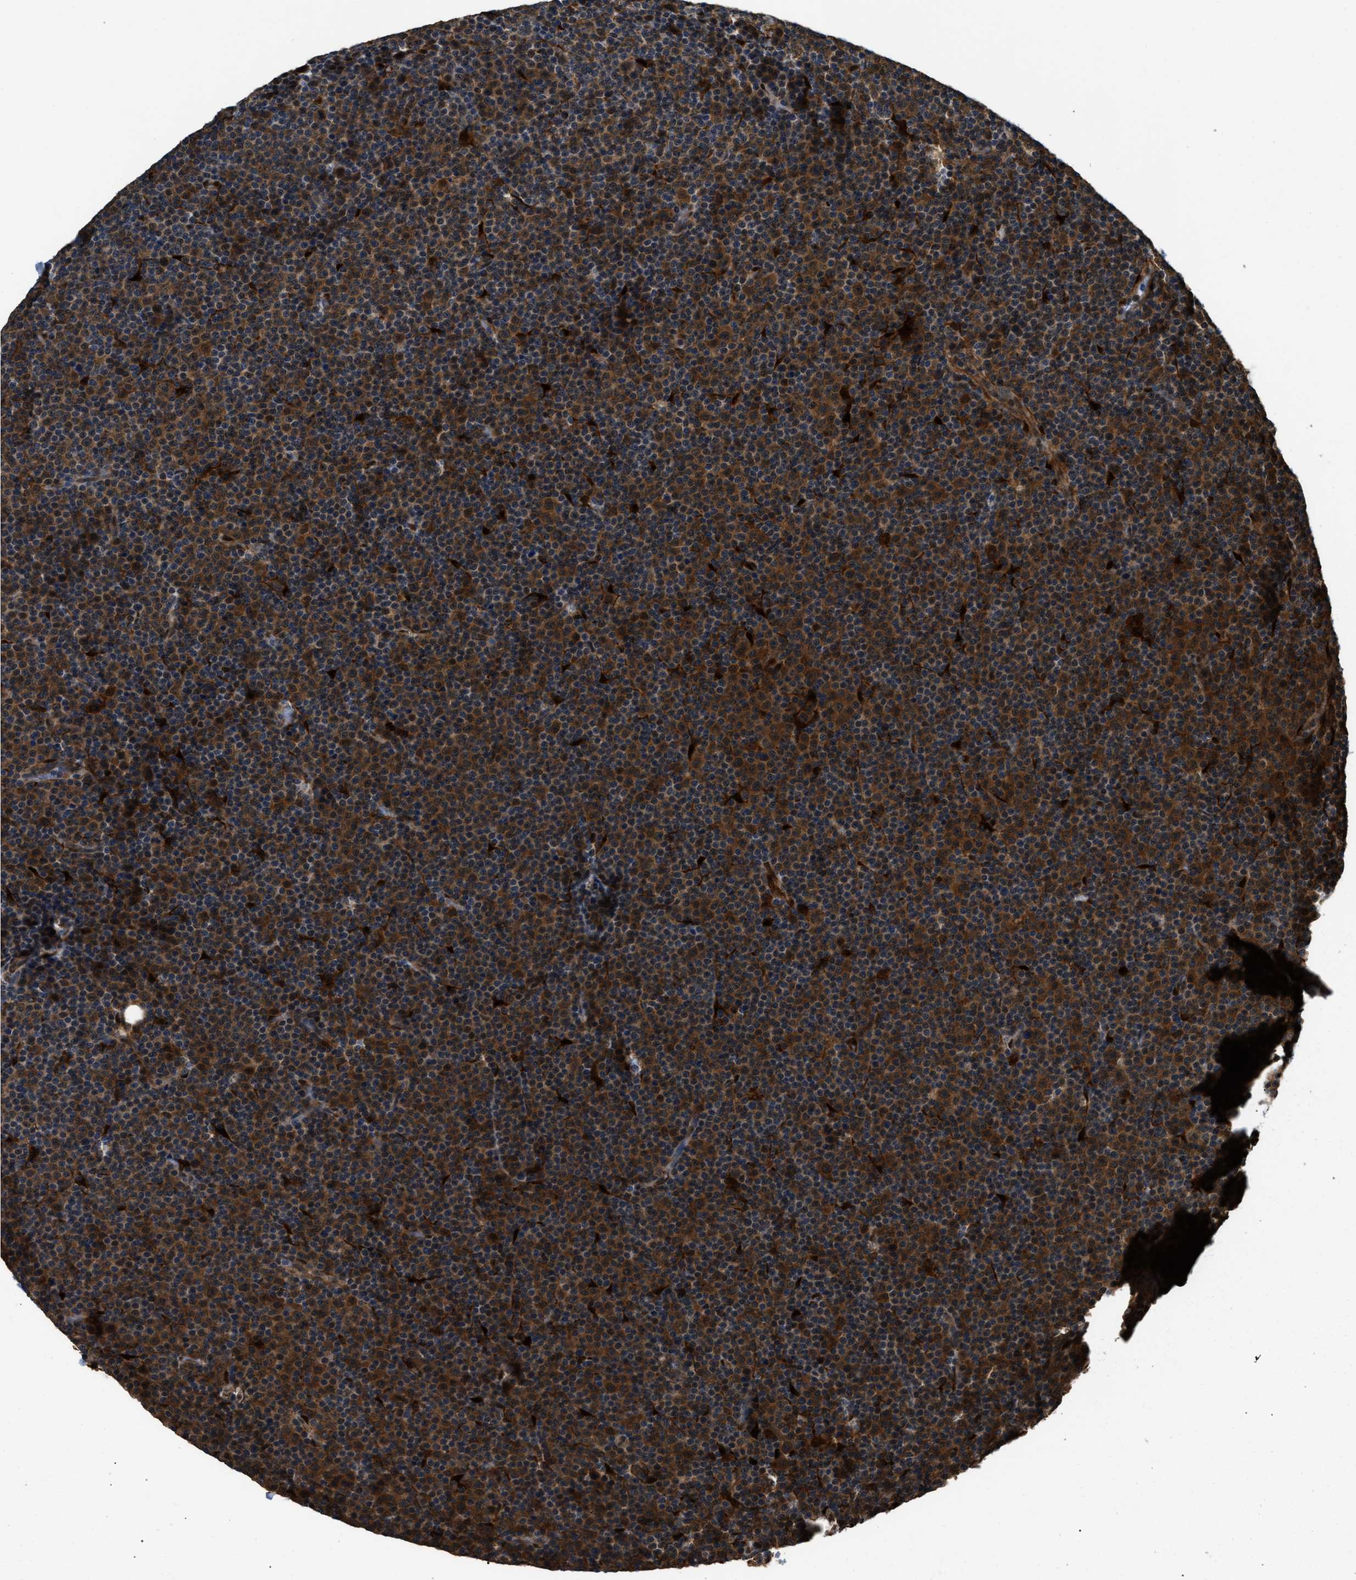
{"staining": {"intensity": "strong", "quantity": ">75%", "location": "cytoplasmic/membranous"}, "tissue": "lymphoma", "cell_type": "Tumor cells", "image_type": "cancer", "snomed": [{"axis": "morphology", "description": "Malignant lymphoma, non-Hodgkin's type, Low grade"}, {"axis": "topography", "description": "Lymph node"}], "caption": "This is a photomicrograph of immunohistochemistry staining of low-grade malignant lymphoma, non-Hodgkin's type, which shows strong expression in the cytoplasmic/membranous of tumor cells.", "gene": "PPA1", "patient": {"sex": "female", "age": 67}}